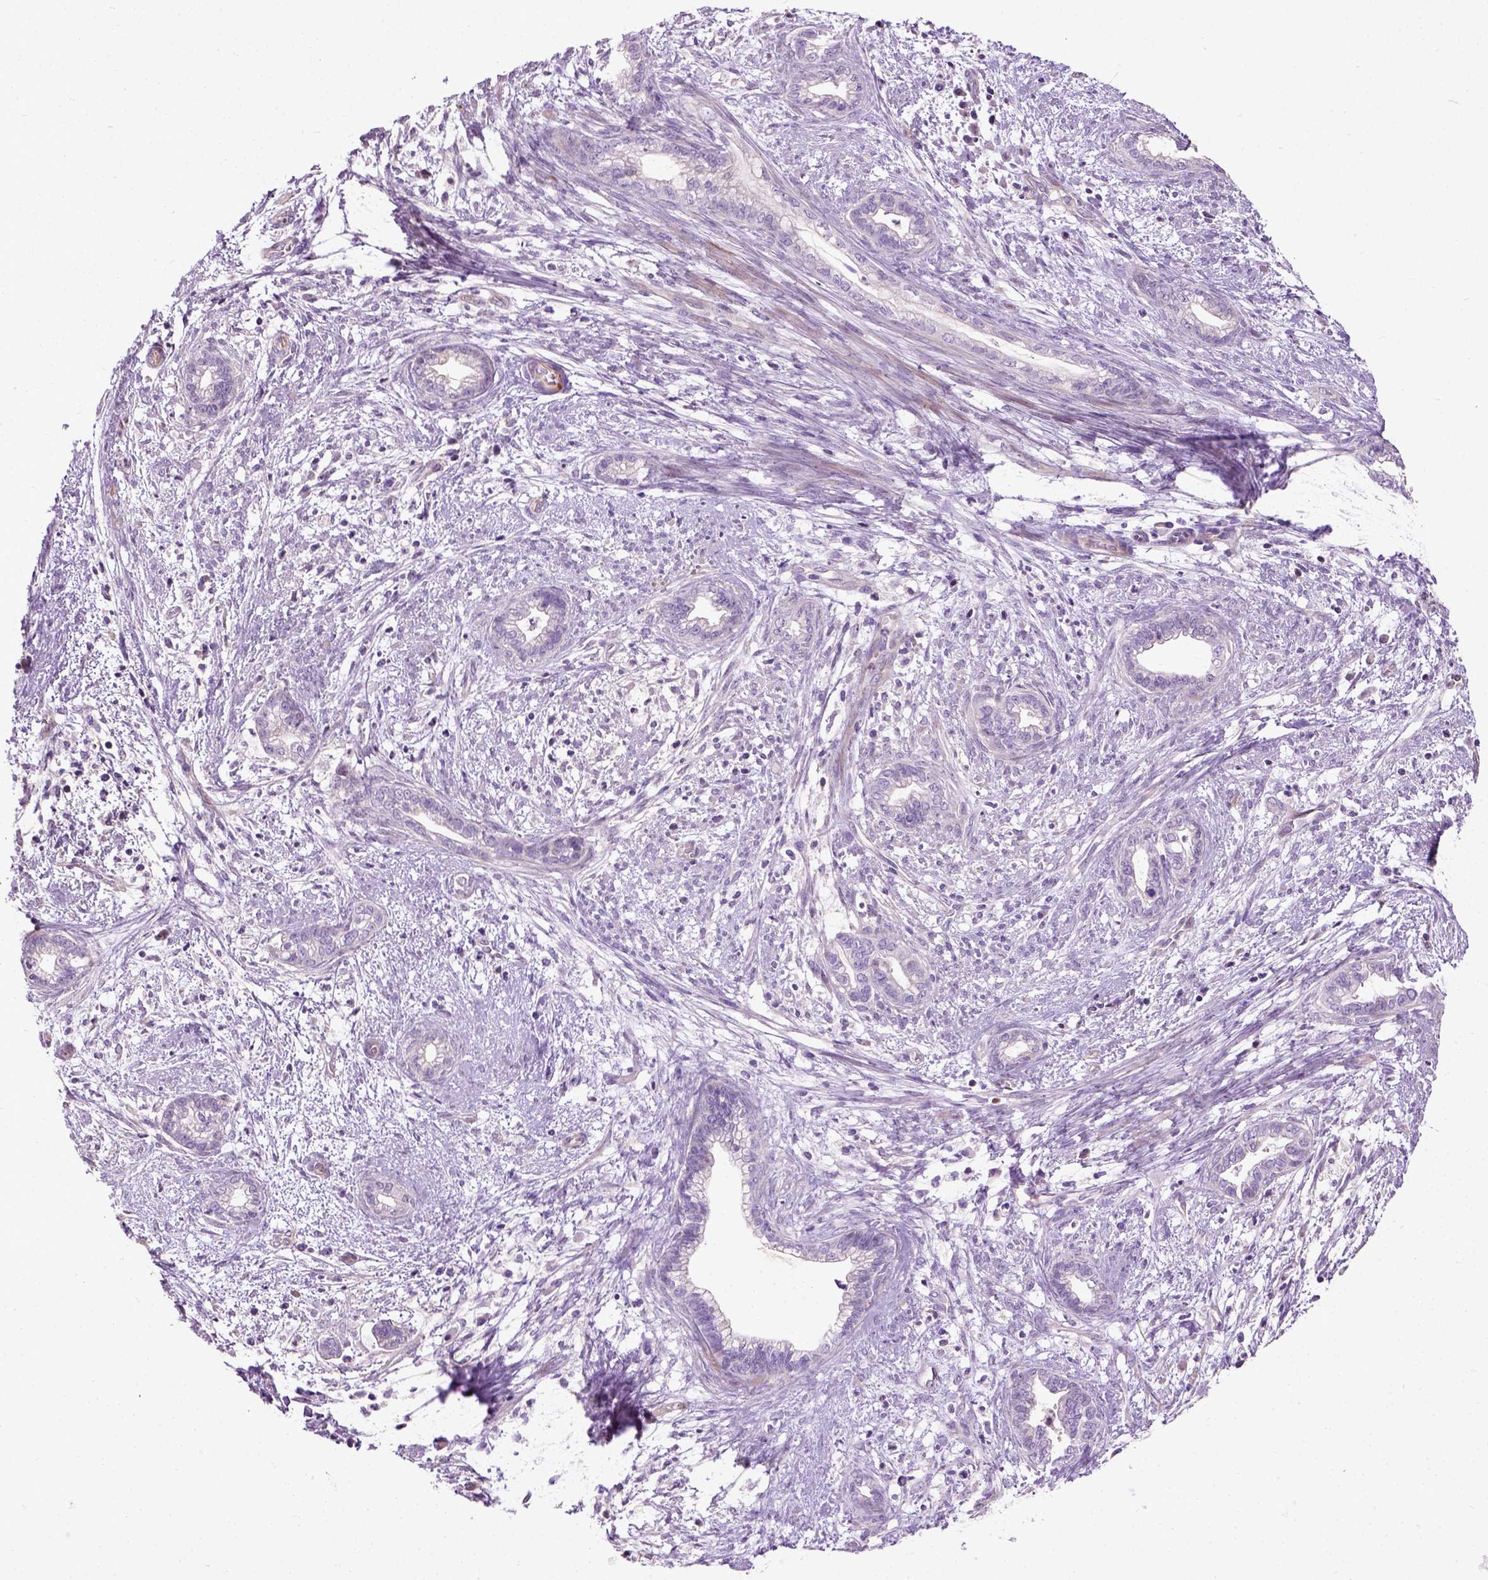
{"staining": {"intensity": "negative", "quantity": "none", "location": "none"}, "tissue": "cervical cancer", "cell_type": "Tumor cells", "image_type": "cancer", "snomed": [{"axis": "morphology", "description": "Adenocarcinoma, NOS"}, {"axis": "topography", "description": "Cervix"}], "caption": "This is an IHC photomicrograph of cervical cancer. There is no positivity in tumor cells.", "gene": "PKP3", "patient": {"sex": "female", "age": 62}}